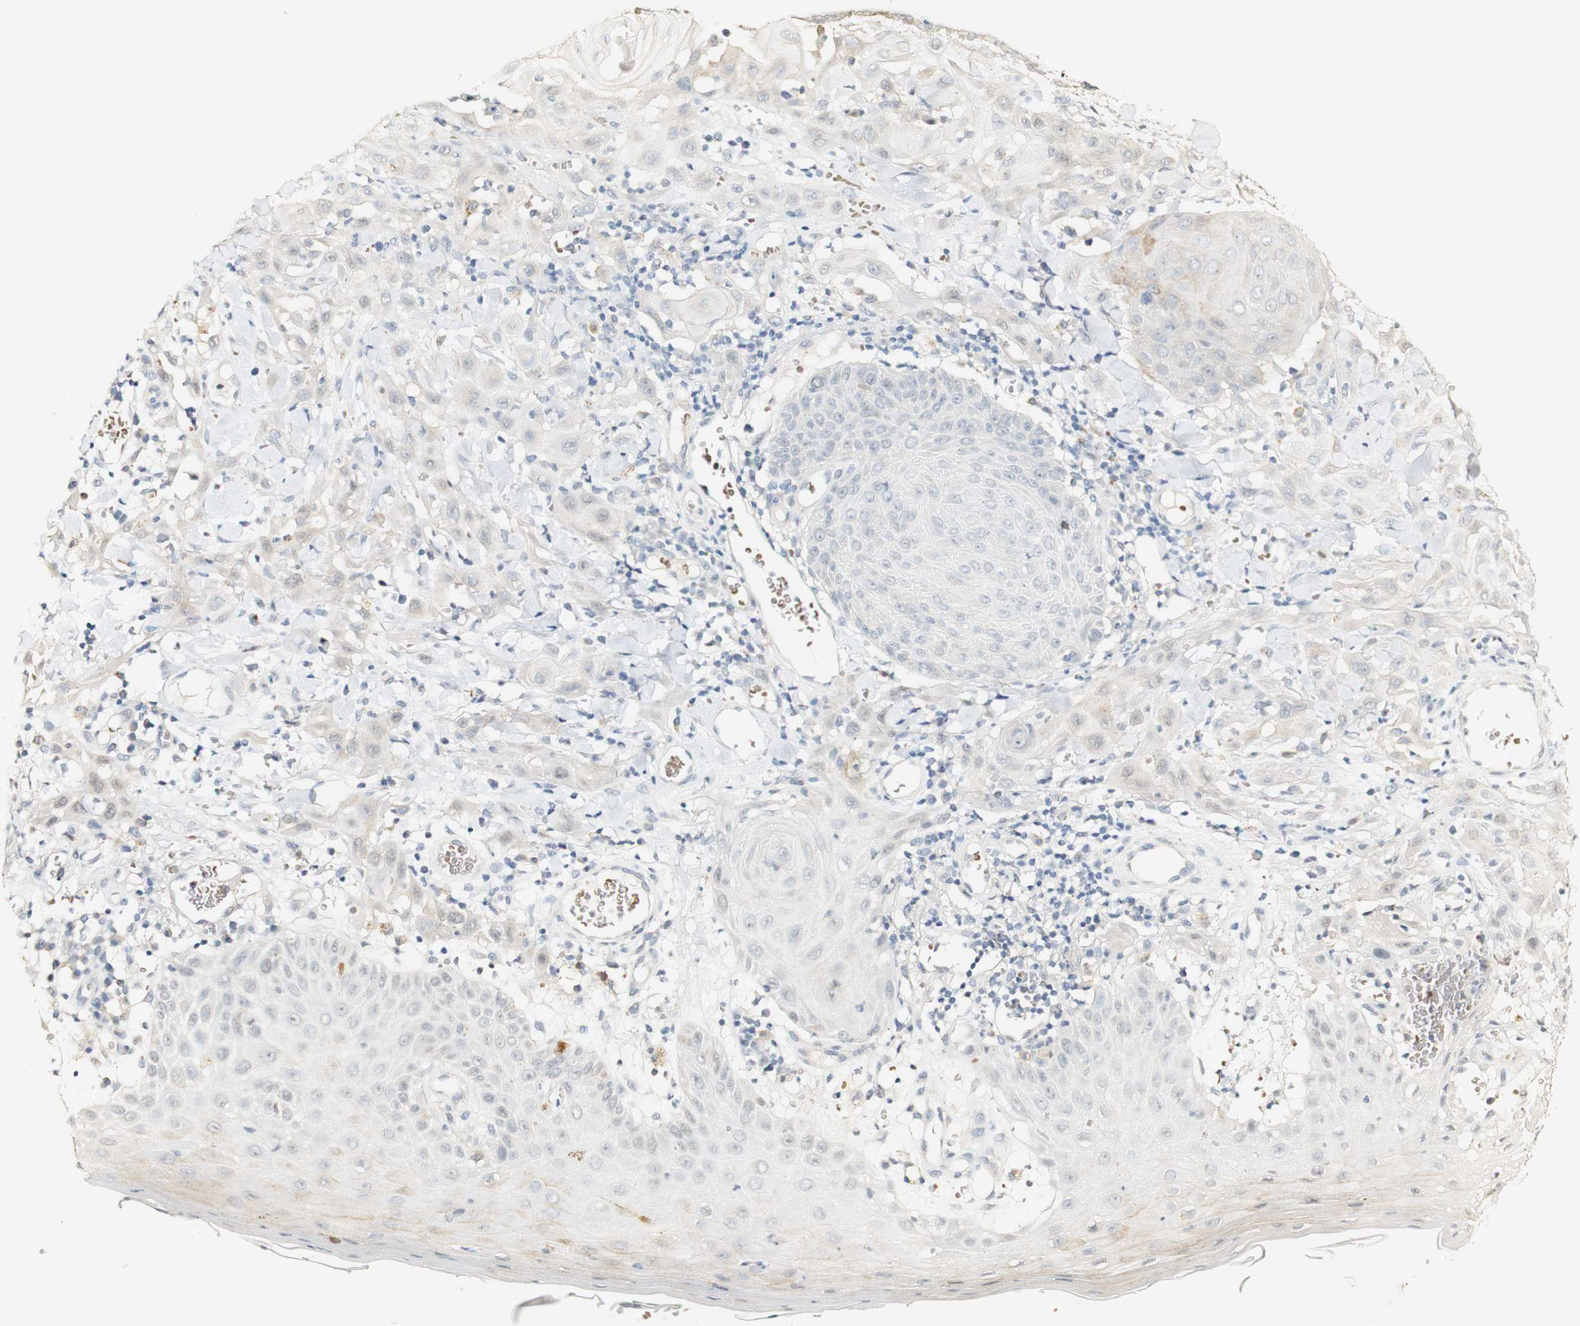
{"staining": {"intensity": "negative", "quantity": "none", "location": "none"}, "tissue": "skin cancer", "cell_type": "Tumor cells", "image_type": "cancer", "snomed": [{"axis": "morphology", "description": "Squamous cell carcinoma, NOS"}, {"axis": "topography", "description": "Skin"}], "caption": "Human skin cancer stained for a protein using immunohistochemistry shows no positivity in tumor cells.", "gene": "SYT7", "patient": {"sex": "male", "age": 24}}